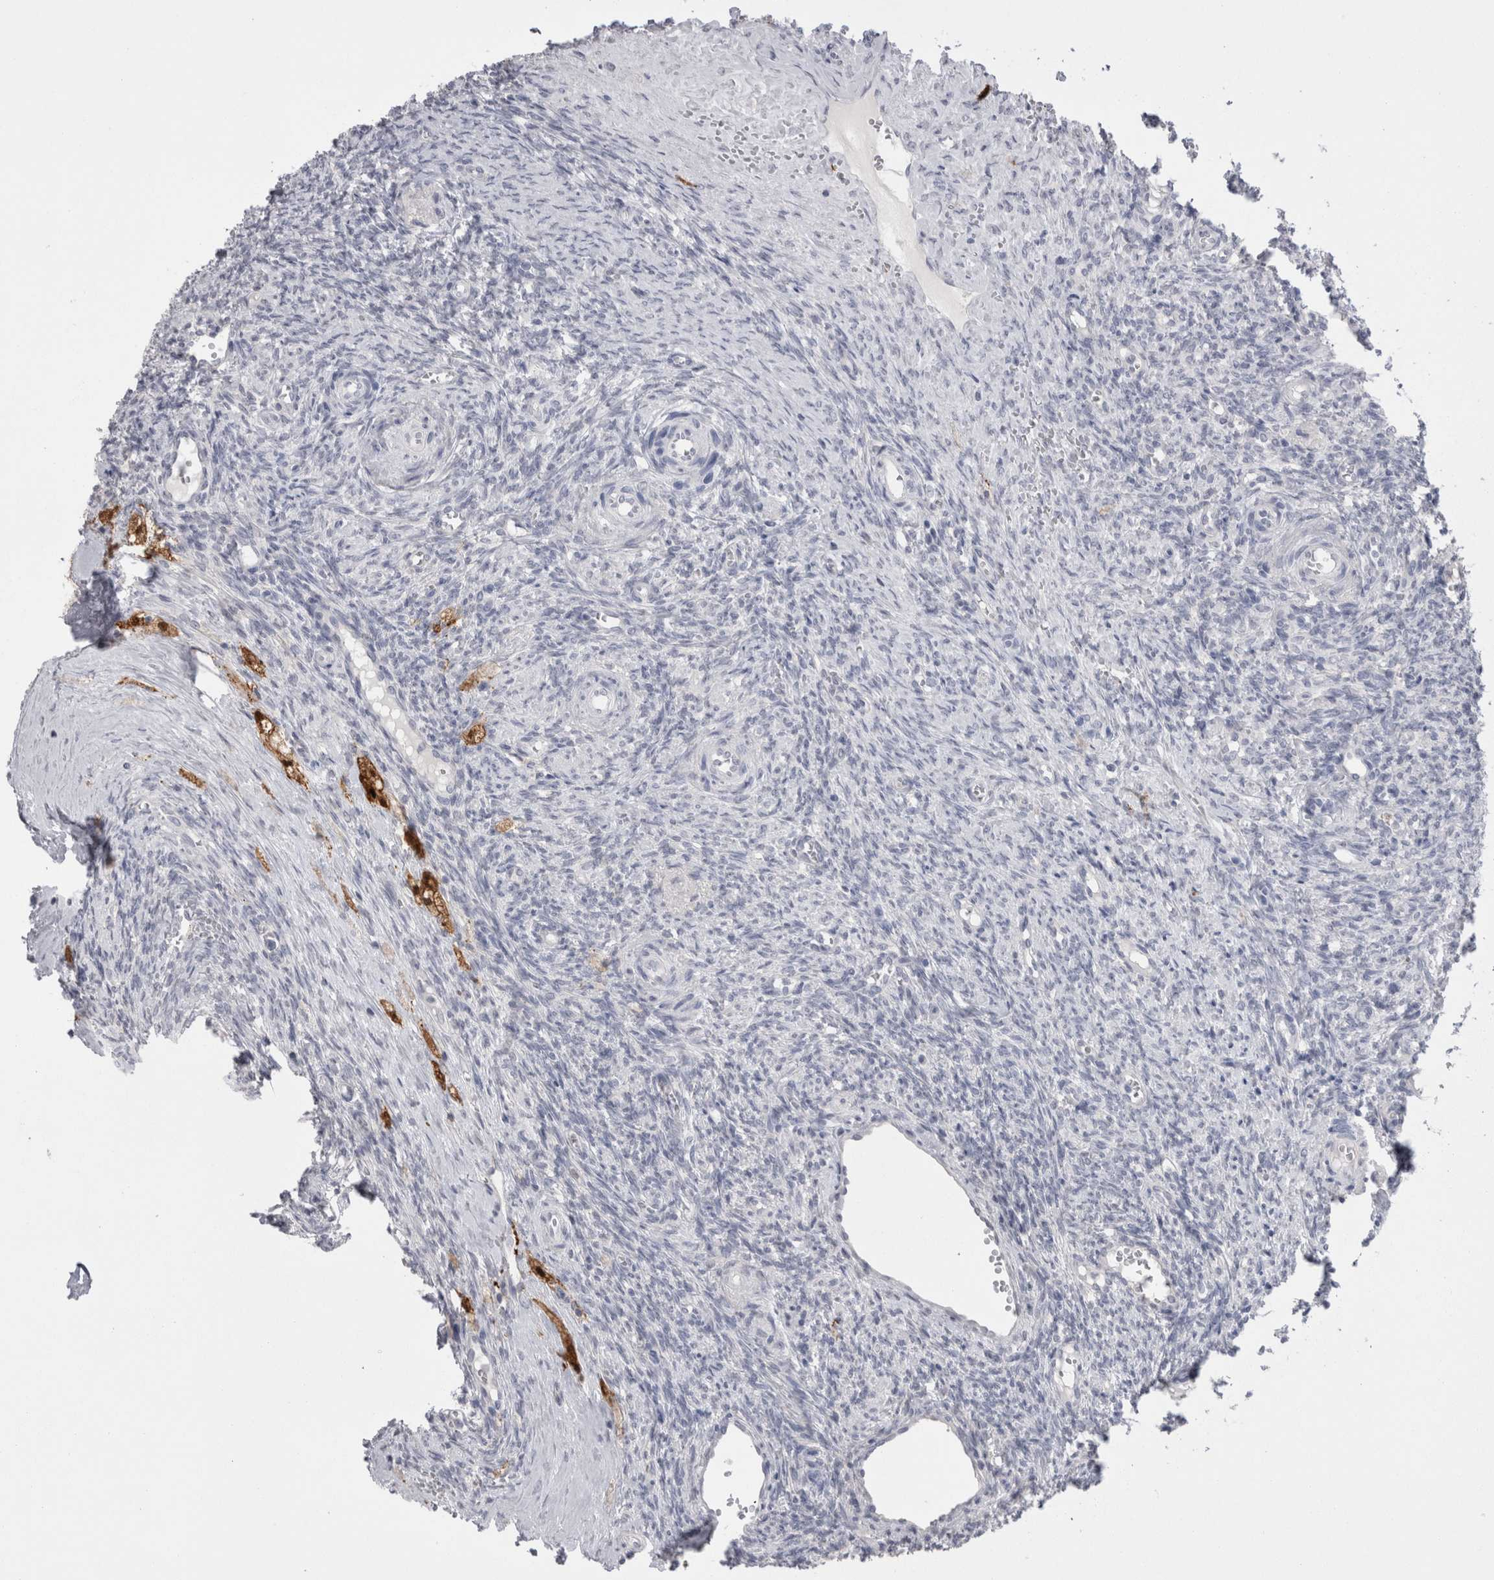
{"staining": {"intensity": "negative", "quantity": "none", "location": "none"}, "tissue": "ovary", "cell_type": "Ovarian stroma cells", "image_type": "normal", "snomed": [{"axis": "morphology", "description": "Normal tissue, NOS"}, {"axis": "topography", "description": "Ovary"}], "caption": "A high-resolution photomicrograph shows IHC staining of normal ovary, which displays no significant expression in ovarian stroma cells. The staining is performed using DAB brown chromogen with nuclei counter-stained in using hematoxylin.", "gene": "SUCNR1", "patient": {"sex": "female", "age": 41}}